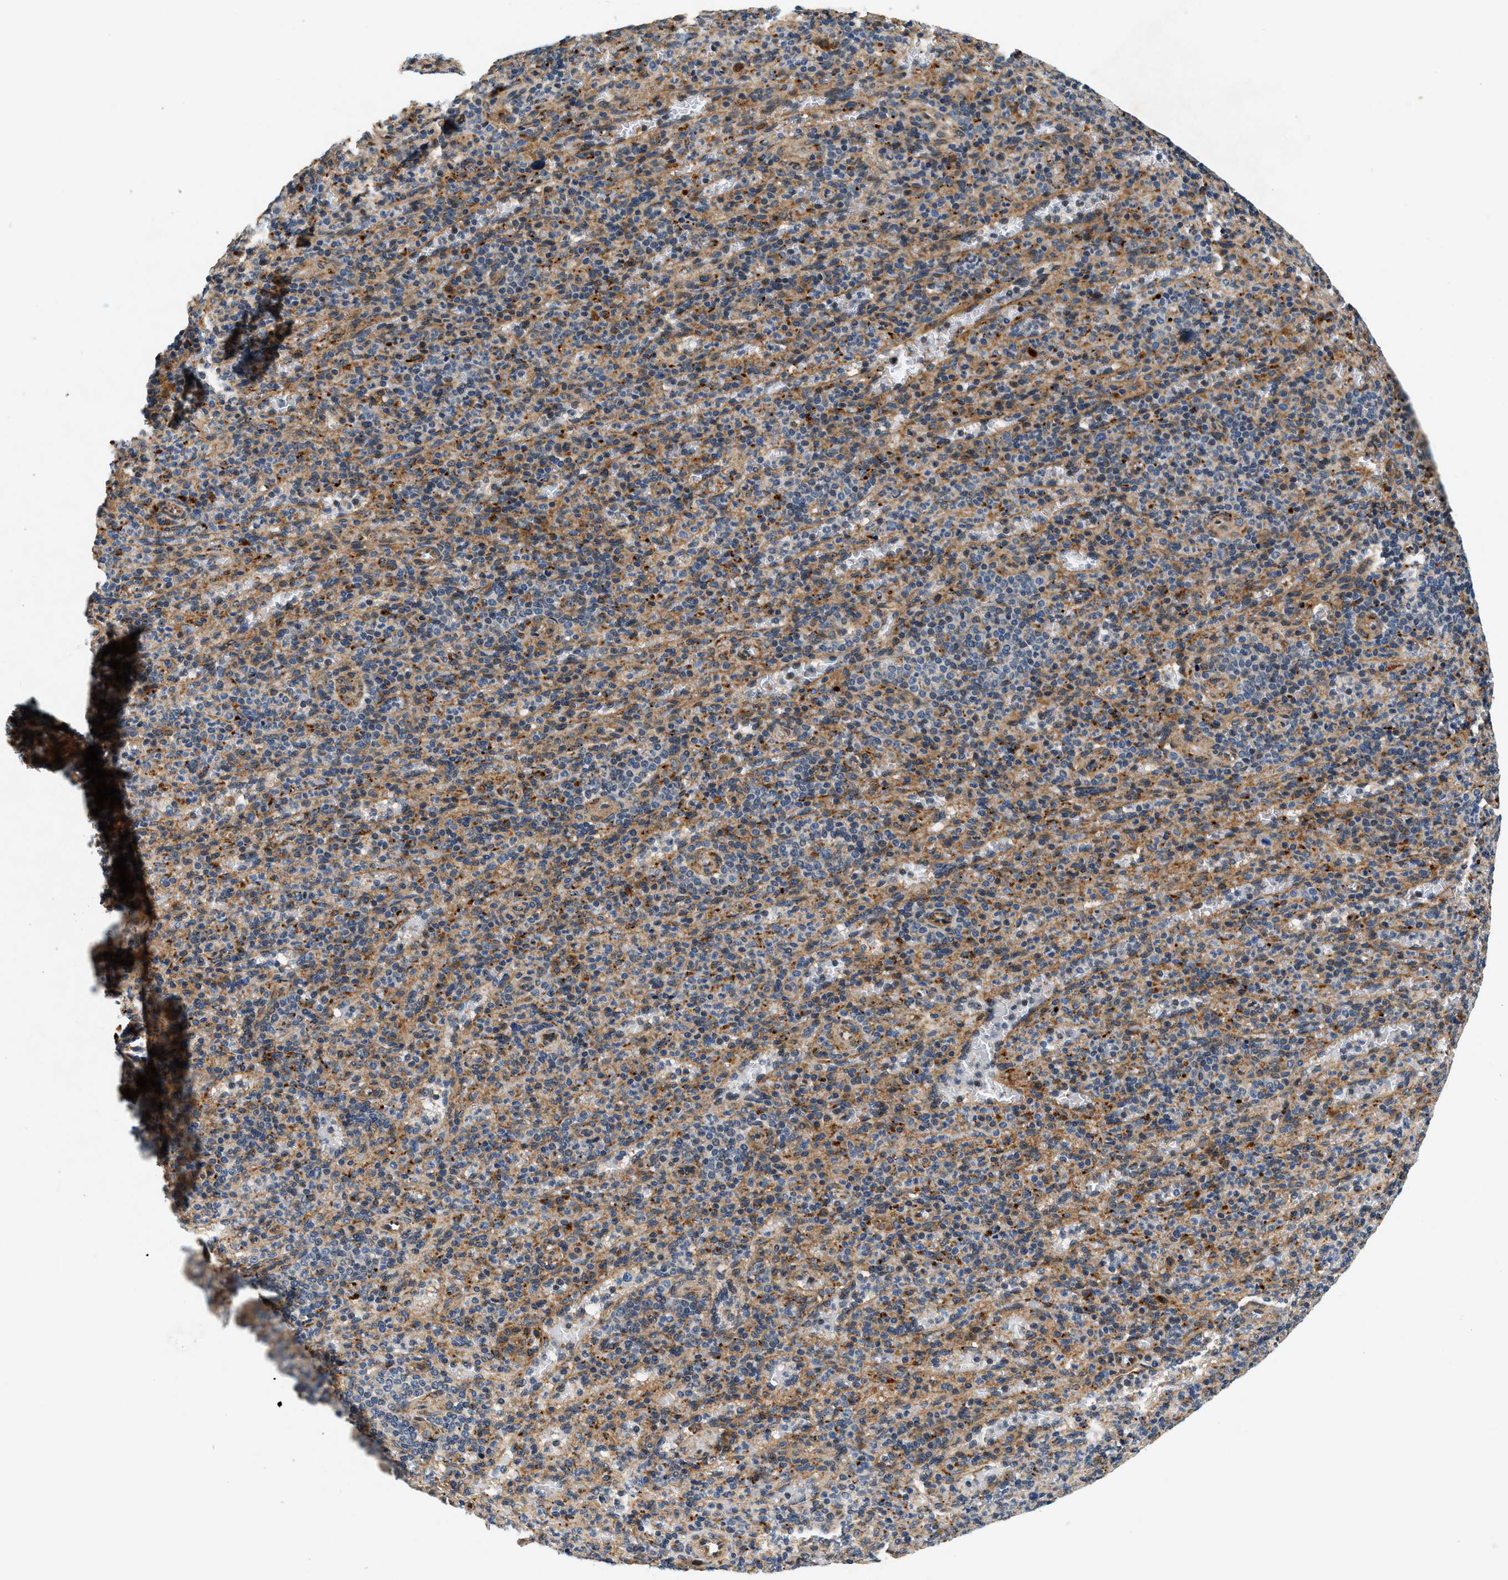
{"staining": {"intensity": "moderate", "quantity": "<25%", "location": "cytoplasmic/membranous"}, "tissue": "spleen", "cell_type": "Cells in red pulp", "image_type": "normal", "snomed": [{"axis": "morphology", "description": "Normal tissue, NOS"}, {"axis": "topography", "description": "Spleen"}], "caption": "Immunohistochemistry (IHC) of benign human spleen displays low levels of moderate cytoplasmic/membranous staining in about <25% of cells in red pulp.", "gene": "DUSP10", "patient": {"sex": "female", "age": 74}}